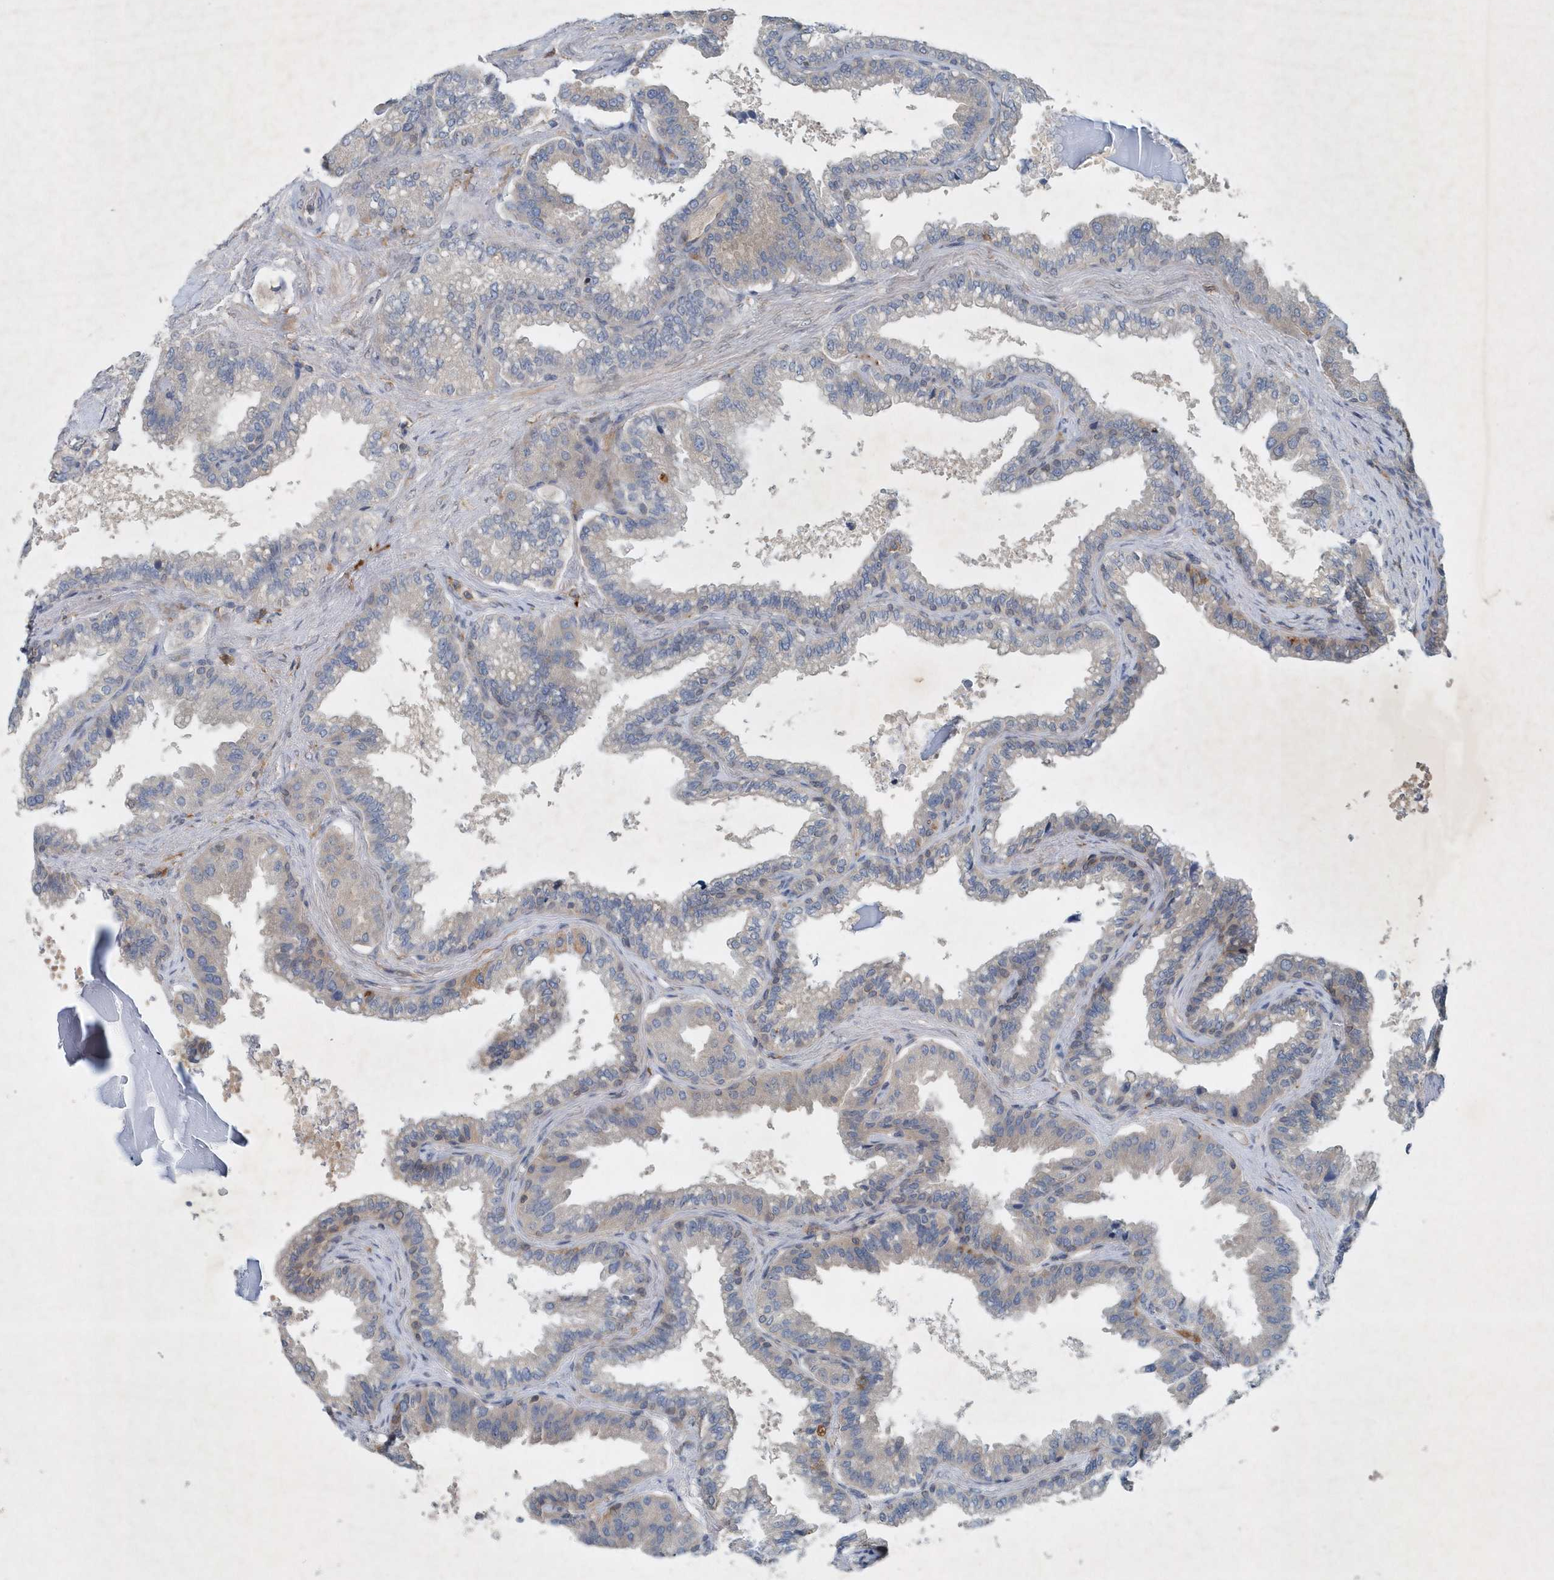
{"staining": {"intensity": "negative", "quantity": "none", "location": "none"}, "tissue": "seminal vesicle", "cell_type": "Glandular cells", "image_type": "normal", "snomed": [{"axis": "morphology", "description": "Normal tissue, NOS"}, {"axis": "topography", "description": "Seminal veicle"}], "caption": "Immunohistochemical staining of unremarkable seminal vesicle demonstrates no significant expression in glandular cells. (DAB (3,3'-diaminobenzidine) IHC, high magnification).", "gene": "P2RY10", "patient": {"sex": "male", "age": 46}}